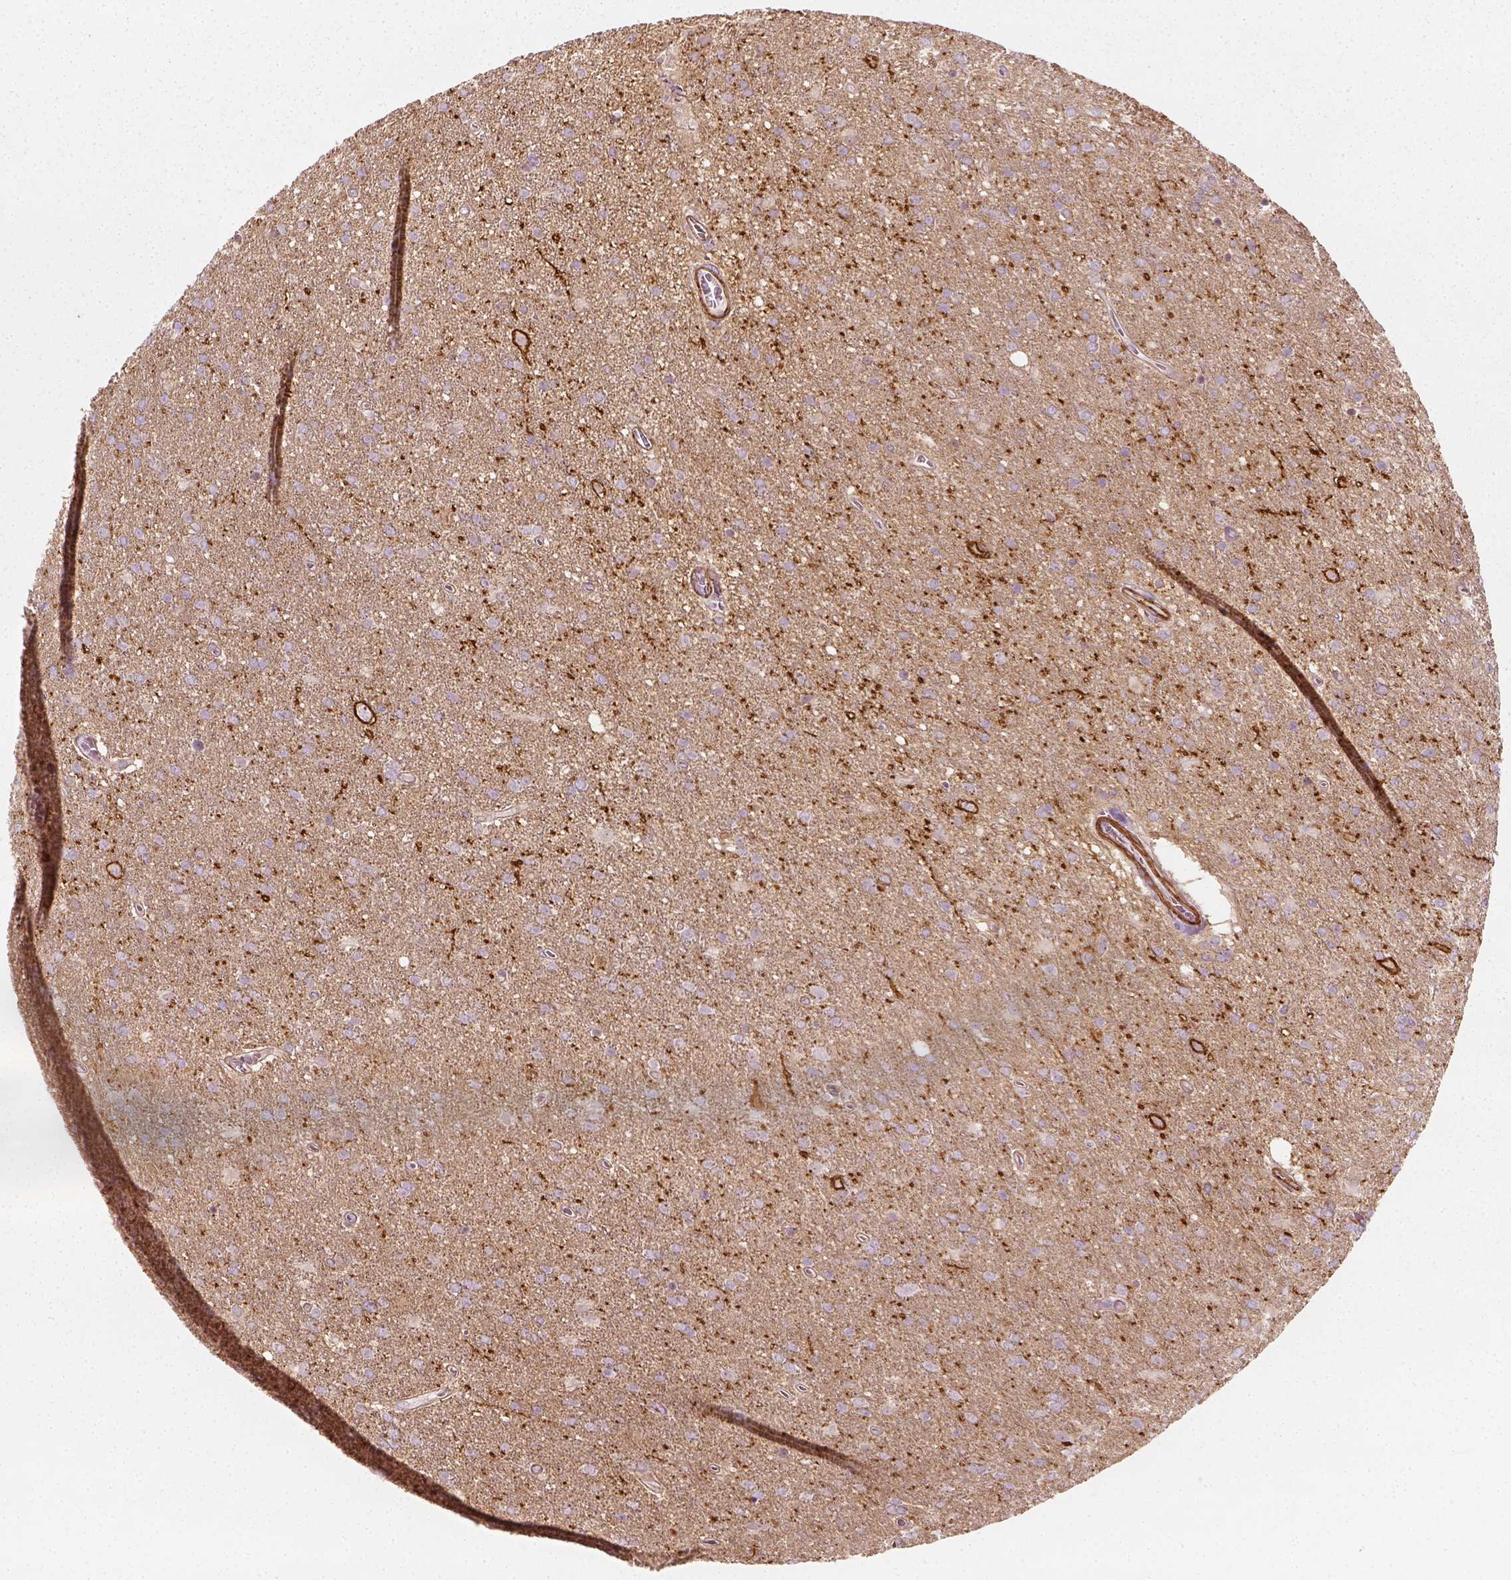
{"staining": {"intensity": "negative", "quantity": "none", "location": "none"}, "tissue": "glioma", "cell_type": "Tumor cells", "image_type": "cancer", "snomed": [{"axis": "morphology", "description": "Glioma, malignant, High grade"}, {"axis": "topography", "description": "Cerebral cortex"}], "caption": "IHC of human malignant glioma (high-grade) reveals no positivity in tumor cells.", "gene": "NPTN", "patient": {"sex": "male", "age": 70}}